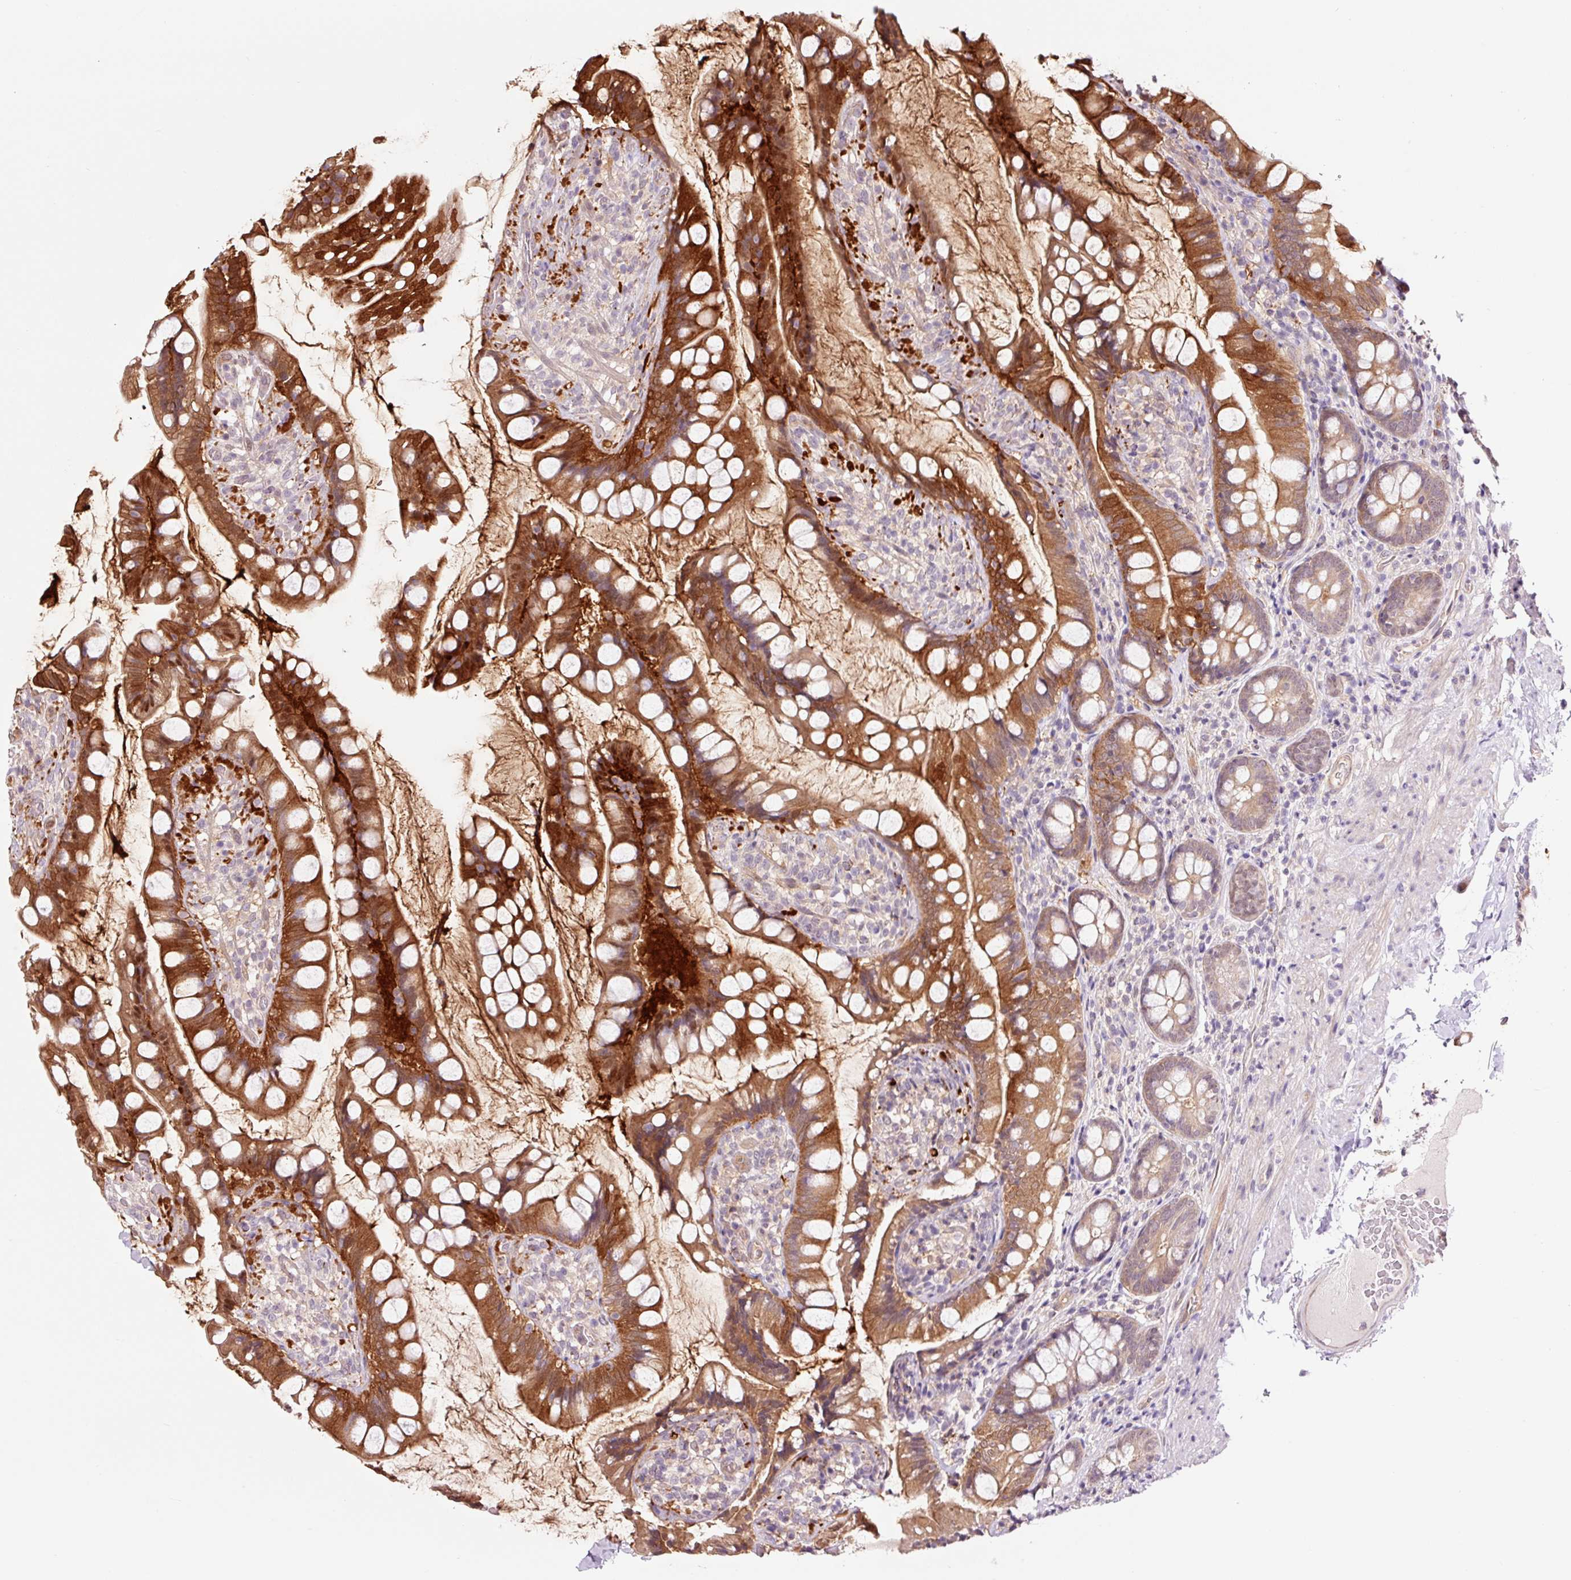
{"staining": {"intensity": "strong", "quantity": ">75%", "location": "cytoplasmic/membranous"}, "tissue": "small intestine", "cell_type": "Glandular cells", "image_type": "normal", "snomed": [{"axis": "morphology", "description": "Normal tissue, NOS"}, {"axis": "topography", "description": "Small intestine"}], "caption": "A high-resolution histopathology image shows immunohistochemistry (IHC) staining of normal small intestine, which shows strong cytoplasmic/membranous positivity in approximately >75% of glandular cells. Nuclei are stained in blue.", "gene": "FBXL14", "patient": {"sex": "male", "age": 70}}